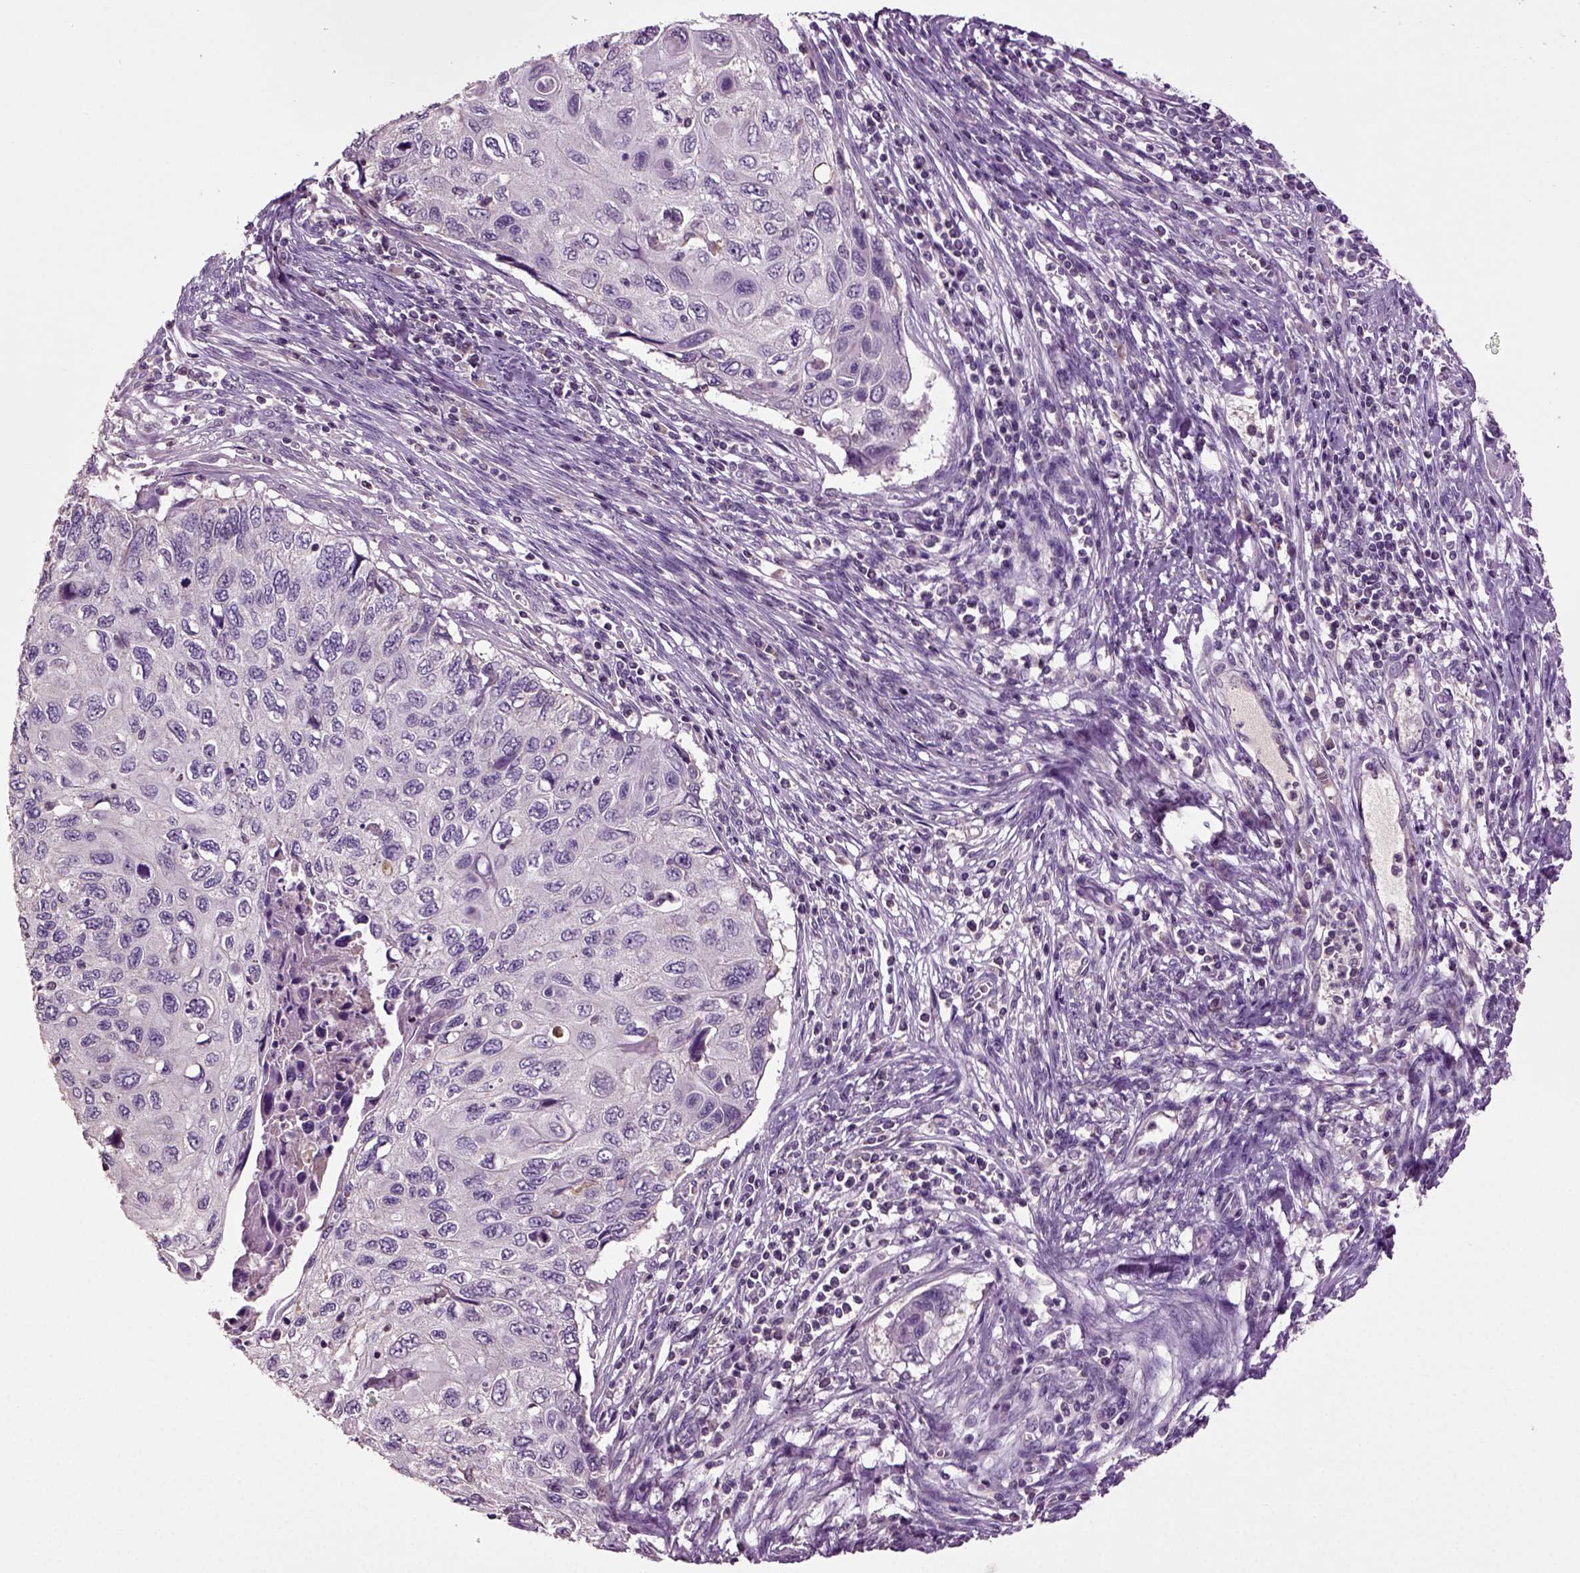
{"staining": {"intensity": "negative", "quantity": "none", "location": "none"}, "tissue": "cervical cancer", "cell_type": "Tumor cells", "image_type": "cancer", "snomed": [{"axis": "morphology", "description": "Squamous cell carcinoma, NOS"}, {"axis": "topography", "description": "Cervix"}], "caption": "Tumor cells show no significant positivity in cervical squamous cell carcinoma.", "gene": "DEFB118", "patient": {"sex": "female", "age": 70}}